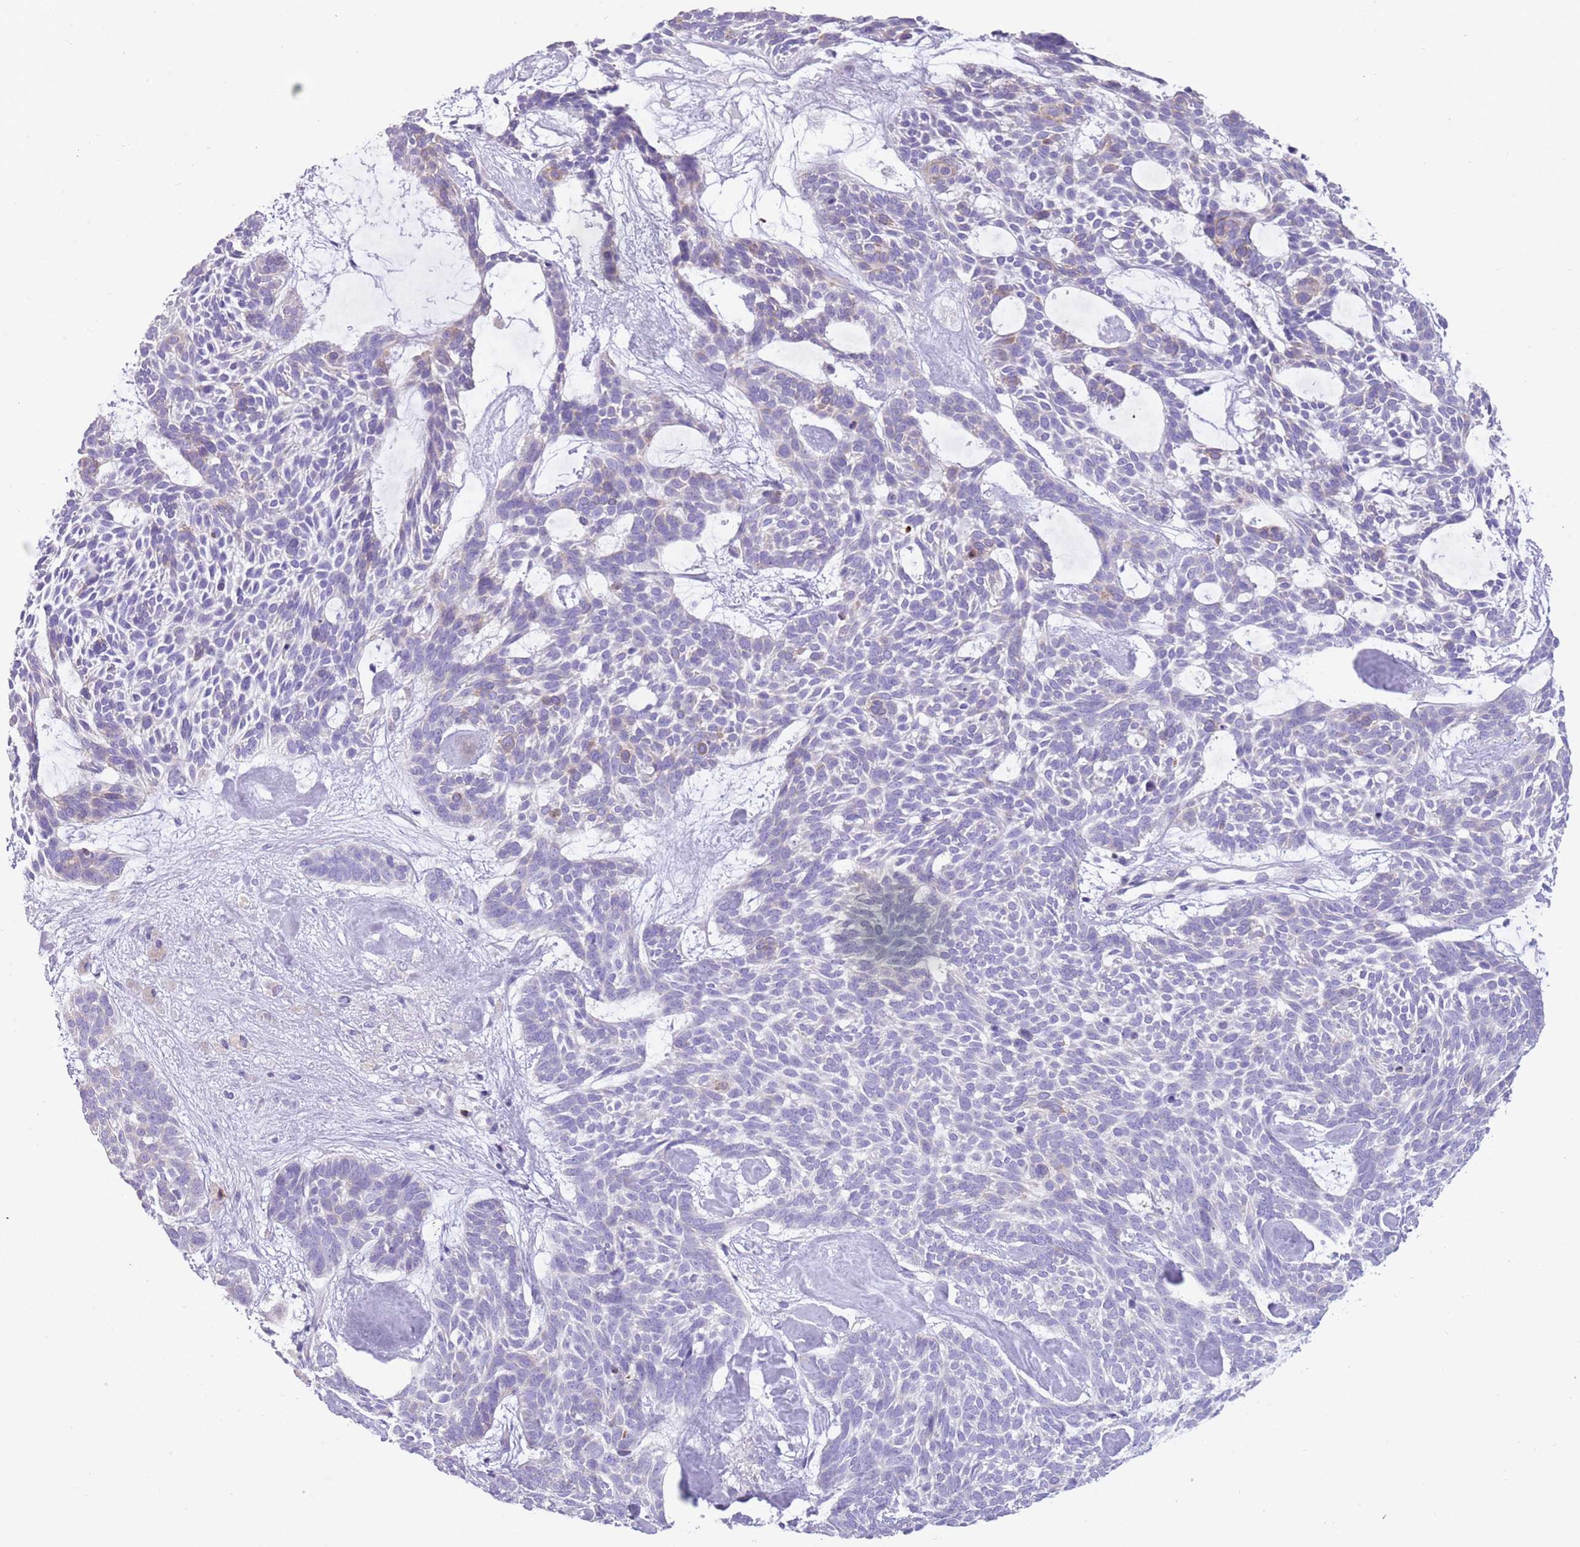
{"staining": {"intensity": "negative", "quantity": "none", "location": "none"}, "tissue": "skin cancer", "cell_type": "Tumor cells", "image_type": "cancer", "snomed": [{"axis": "morphology", "description": "Basal cell carcinoma"}, {"axis": "topography", "description": "Skin"}], "caption": "Skin basal cell carcinoma stained for a protein using immunohistochemistry (IHC) displays no staining tumor cells.", "gene": "NBPF20", "patient": {"sex": "male", "age": 61}}